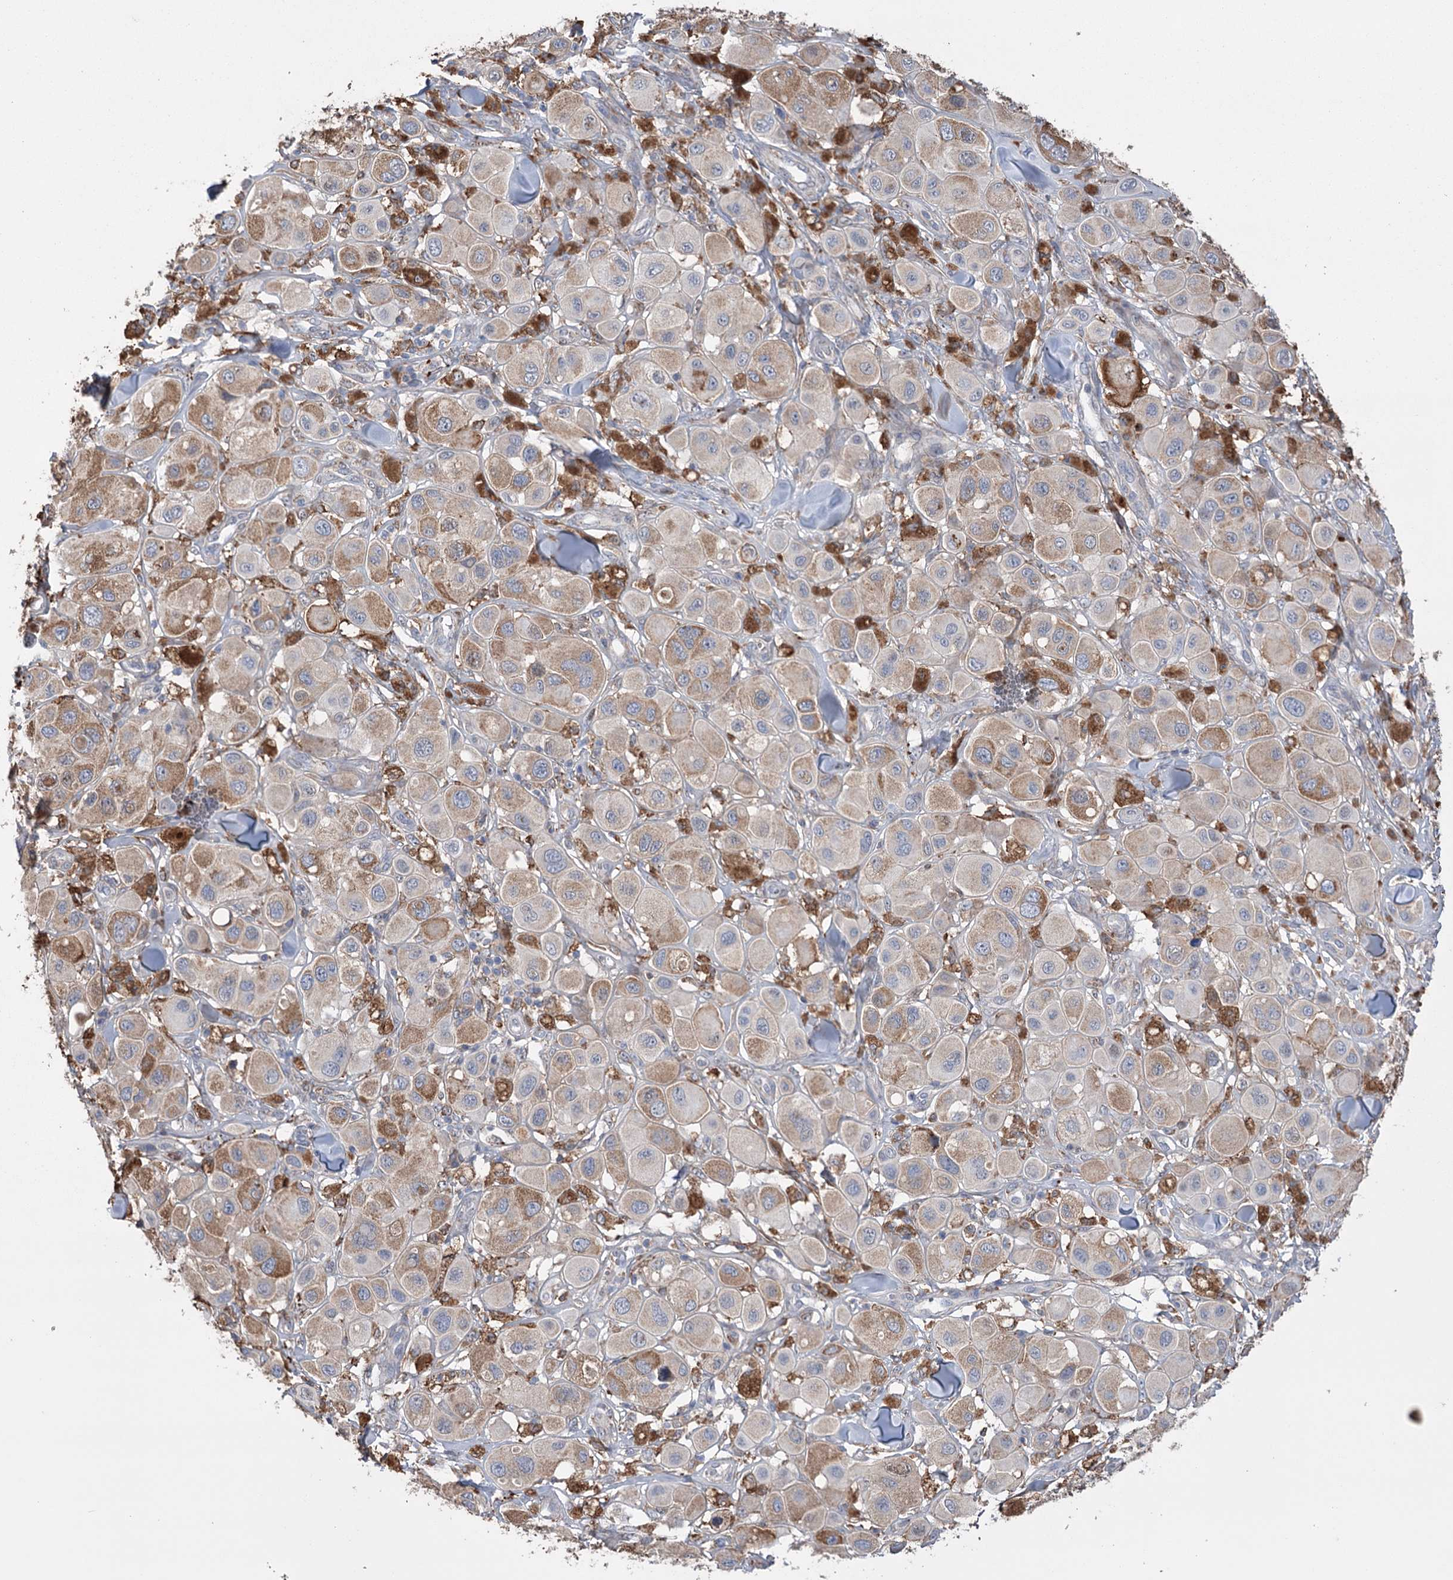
{"staining": {"intensity": "moderate", "quantity": "25%-75%", "location": "cytoplasmic/membranous"}, "tissue": "melanoma", "cell_type": "Tumor cells", "image_type": "cancer", "snomed": [{"axis": "morphology", "description": "Malignant melanoma, Metastatic site"}, {"axis": "topography", "description": "Skin"}], "caption": "A brown stain labels moderate cytoplasmic/membranous expression of a protein in malignant melanoma (metastatic site) tumor cells.", "gene": "TRIM71", "patient": {"sex": "male", "age": 41}}